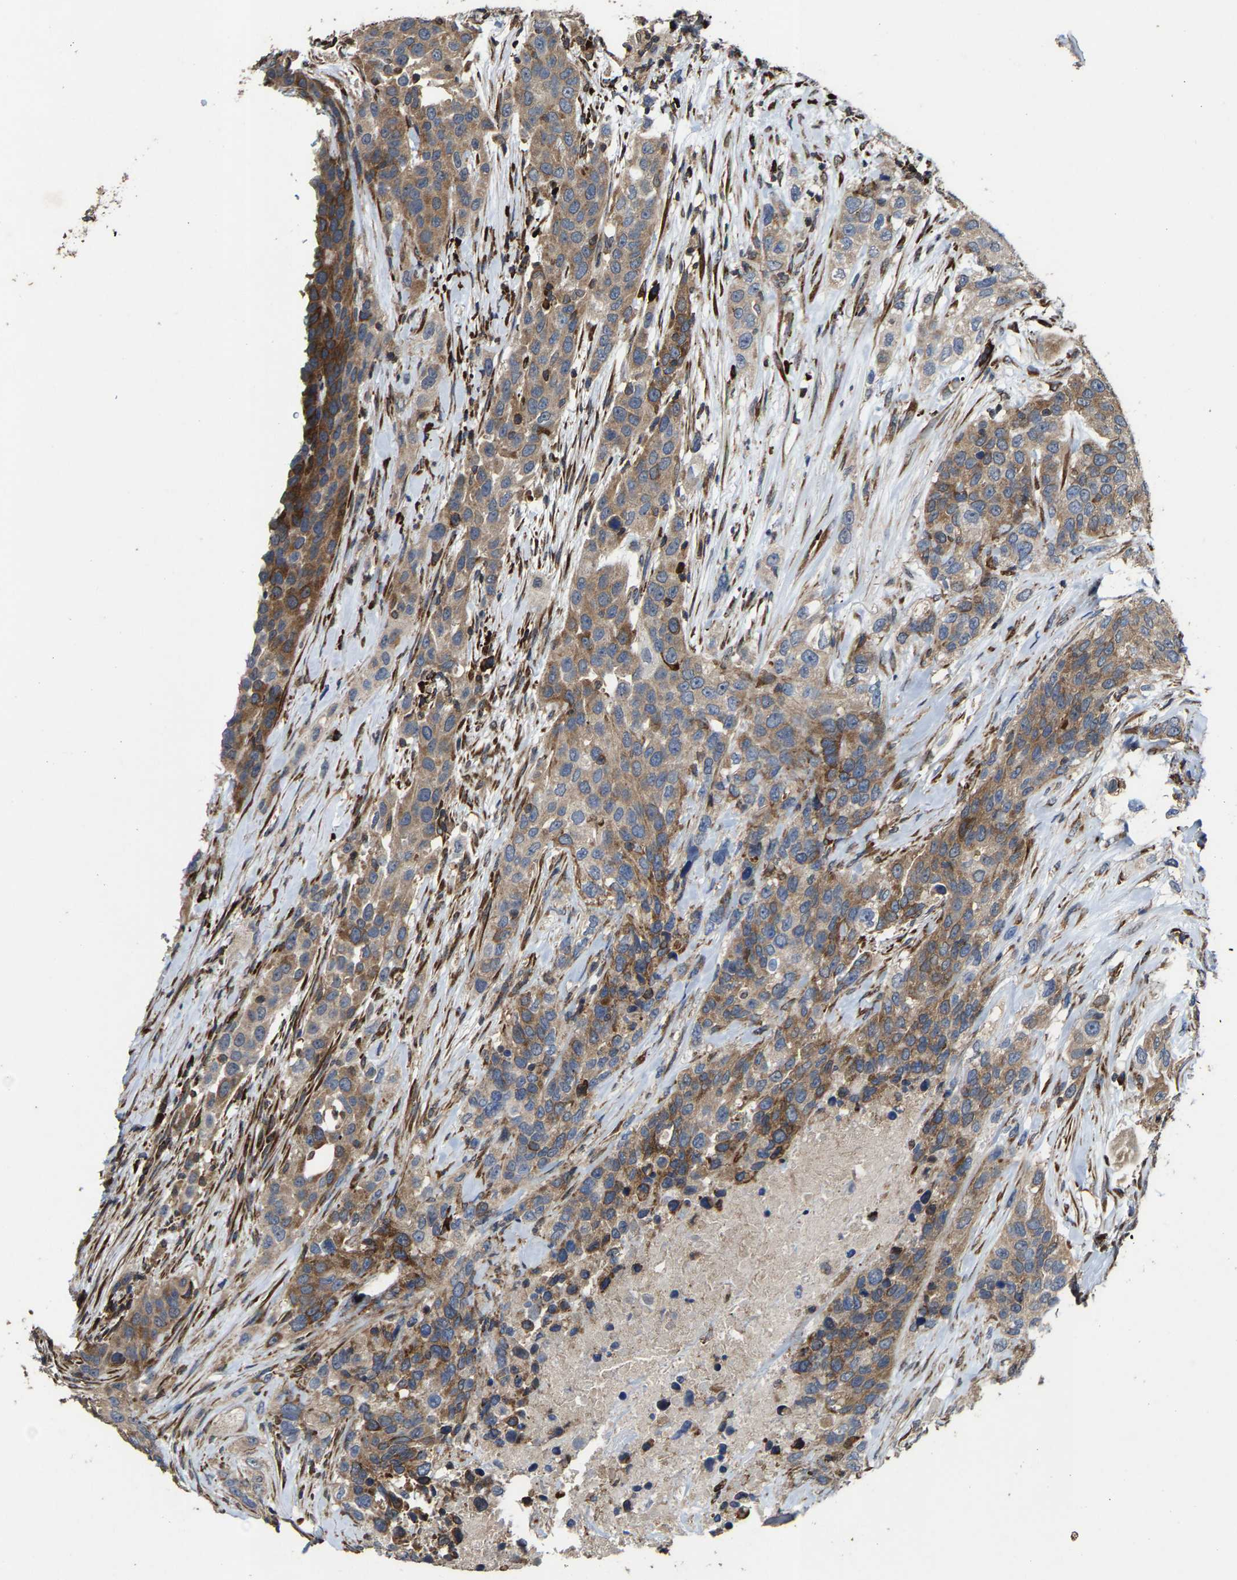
{"staining": {"intensity": "moderate", "quantity": ">75%", "location": "cytoplasmic/membranous"}, "tissue": "urothelial cancer", "cell_type": "Tumor cells", "image_type": "cancer", "snomed": [{"axis": "morphology", "description": "Urothelial carcinoma, High grade"}, {"axis": "topography", "description": "Urinary bladder"}], "caption": "Immunohistochemistry (IHC) micrograph of neoplastic tissue: high-grade urothelial carcinoma stained using immunohistochemistry (IHC) displays medium levels of moderate protein expression localized specifically in the cytoplasmic/membranous of tumor cells, appearing as a cytoplasmic/membranous brown color.", "gene": "FGD3", "patient": {"sex": "female", "age": 80}}